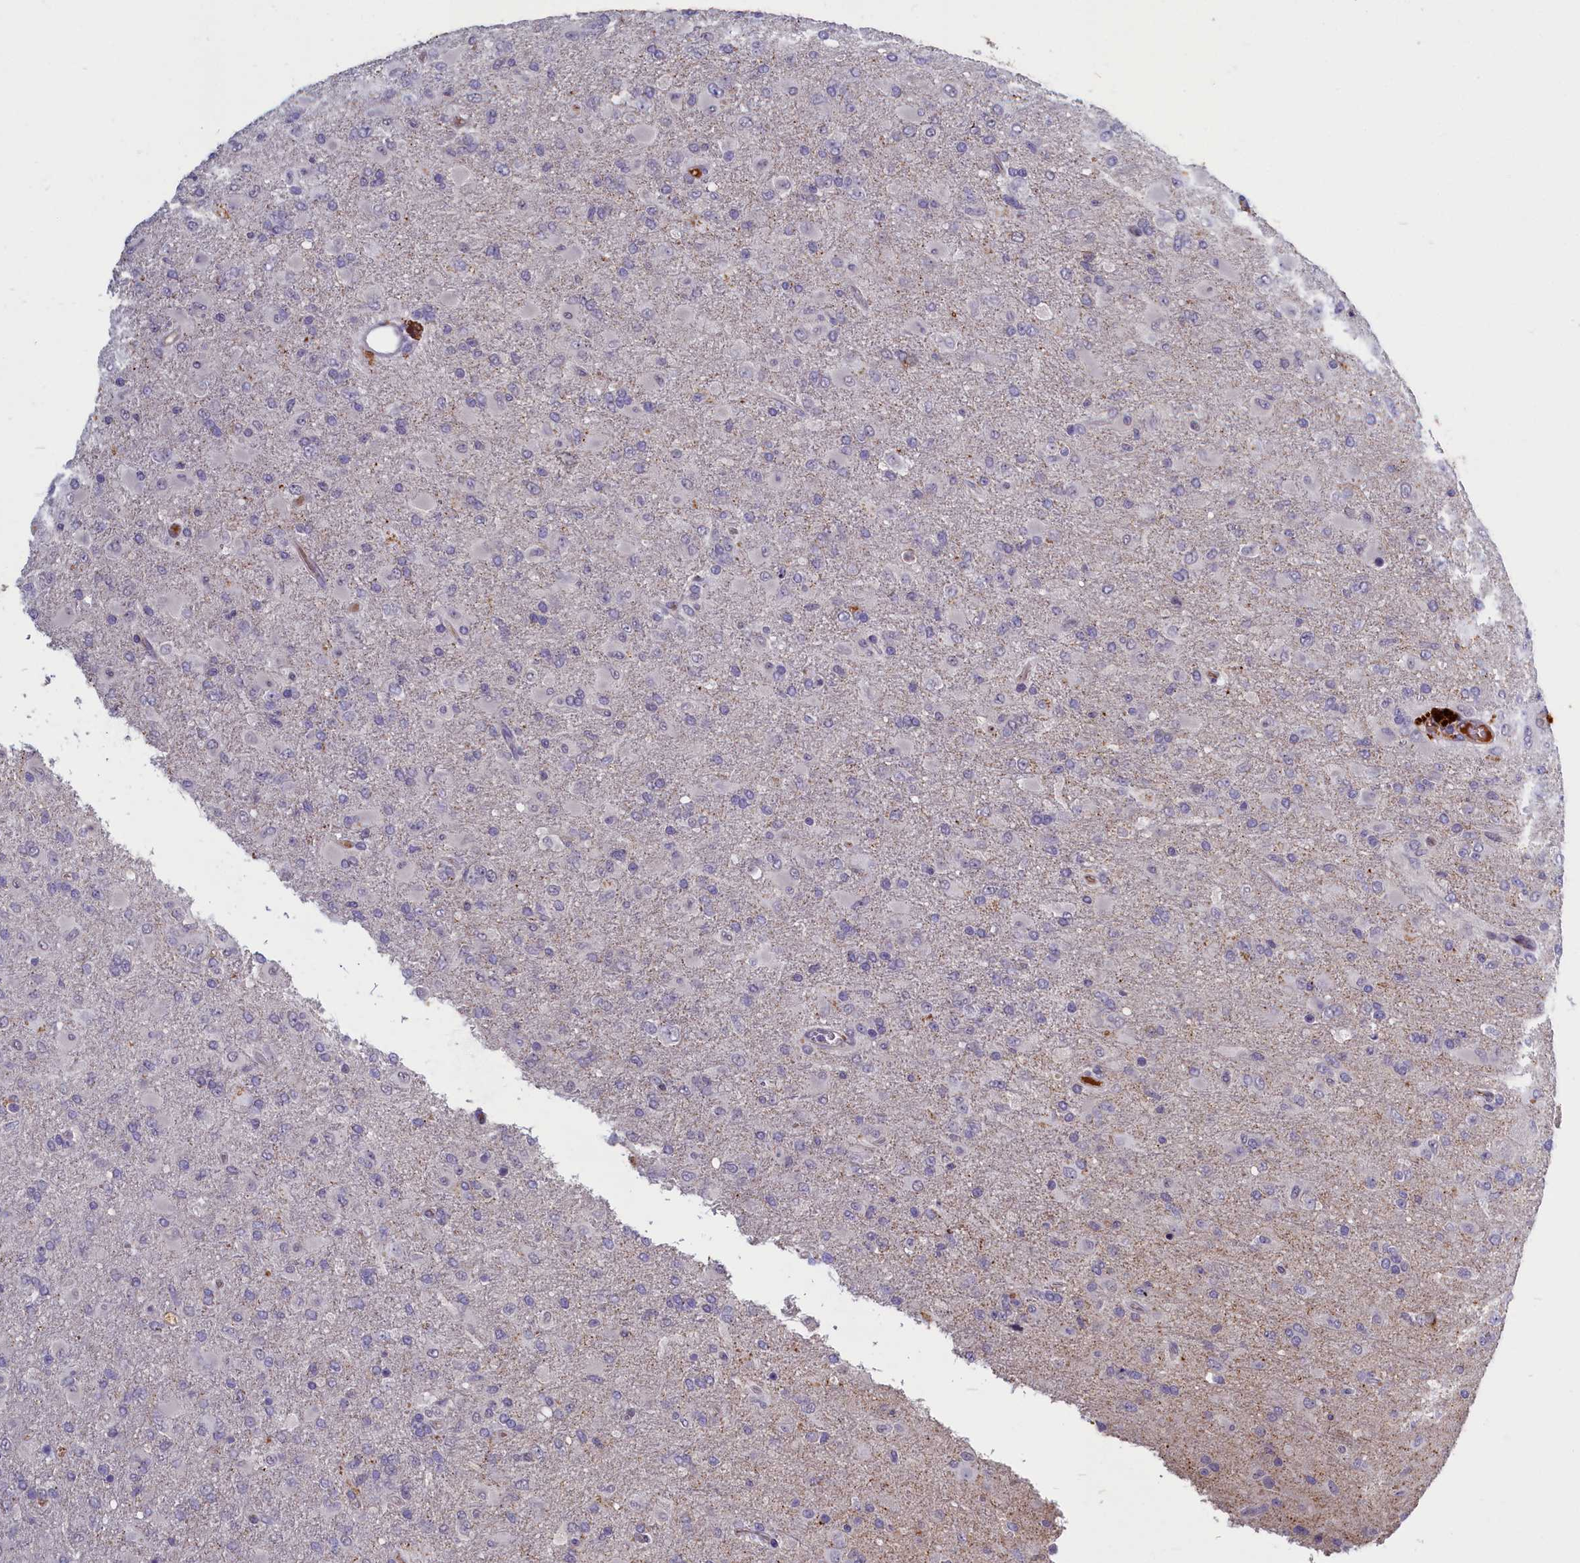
{"staining": {"intensity": "negative", "quantity": "none", "location": "none"}, "tissue": "glioma", "cell_type": "Tumor cells", "image_type": "cancer", "snomed": [{"axis": "morphology", "description": "Glioma, malignant, Low grade"}, {"axis": "topography", "description": "Brain"}], "caption": "The histopathology image exhibits no significant staining in tumor cells of malignant low-grade glioma.", "gene": "SV2C", "patient": {"sex": "male", "age": 65}}